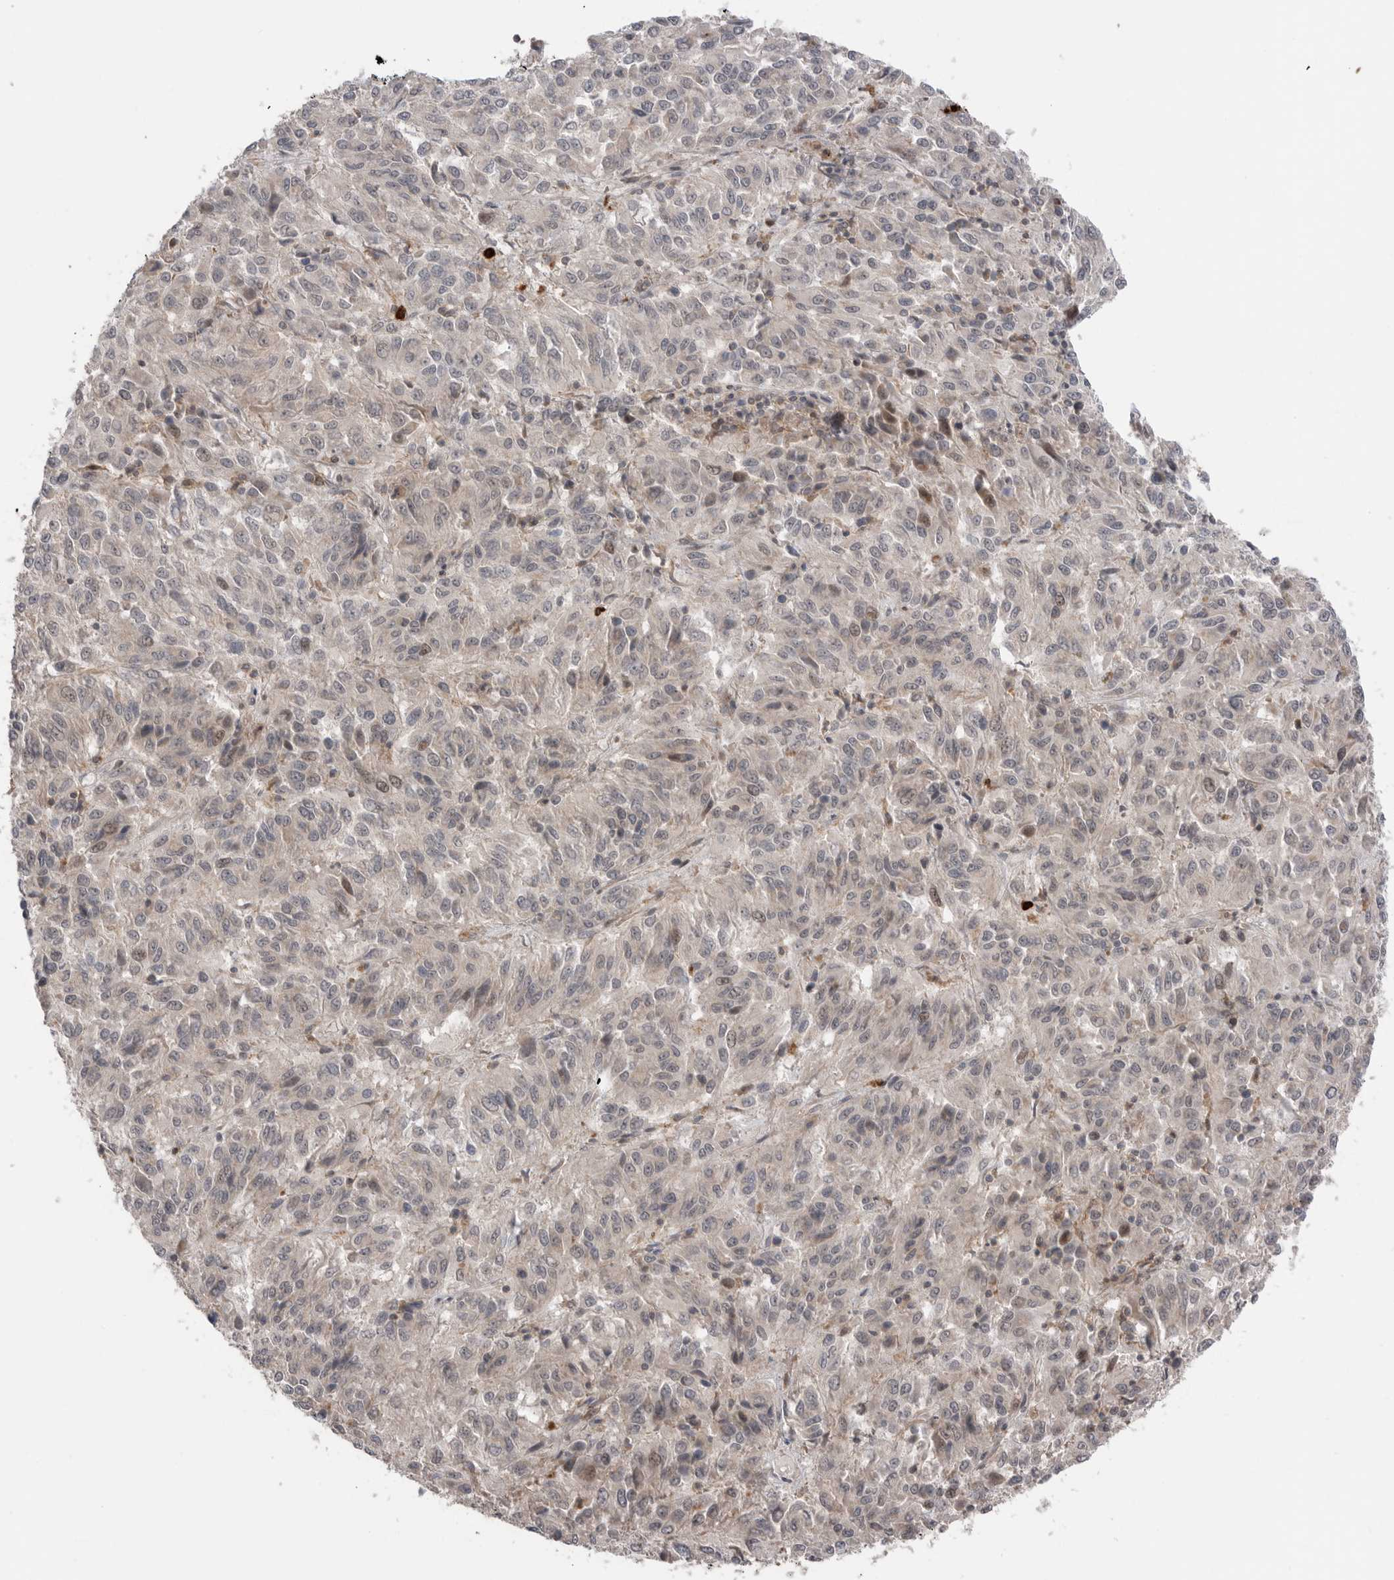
{"staining": {"intensity": "negative", "quantity": "none", "location": "none"}, "tissue": "melanoma", "cell_type": "Tumor cells", "image_type": "cancer", "snomed": [{"axis": "morphology", "description": "Malignant melanoma, Metastatic site"}, {"axis": "topography", "description": "Lung"}], "caption": "Tumor cells show no significant protein expression in malignant melanoma (metastatic site).", "gene": "PEAK1", "patient": {"sex": "male", "age": 64}}